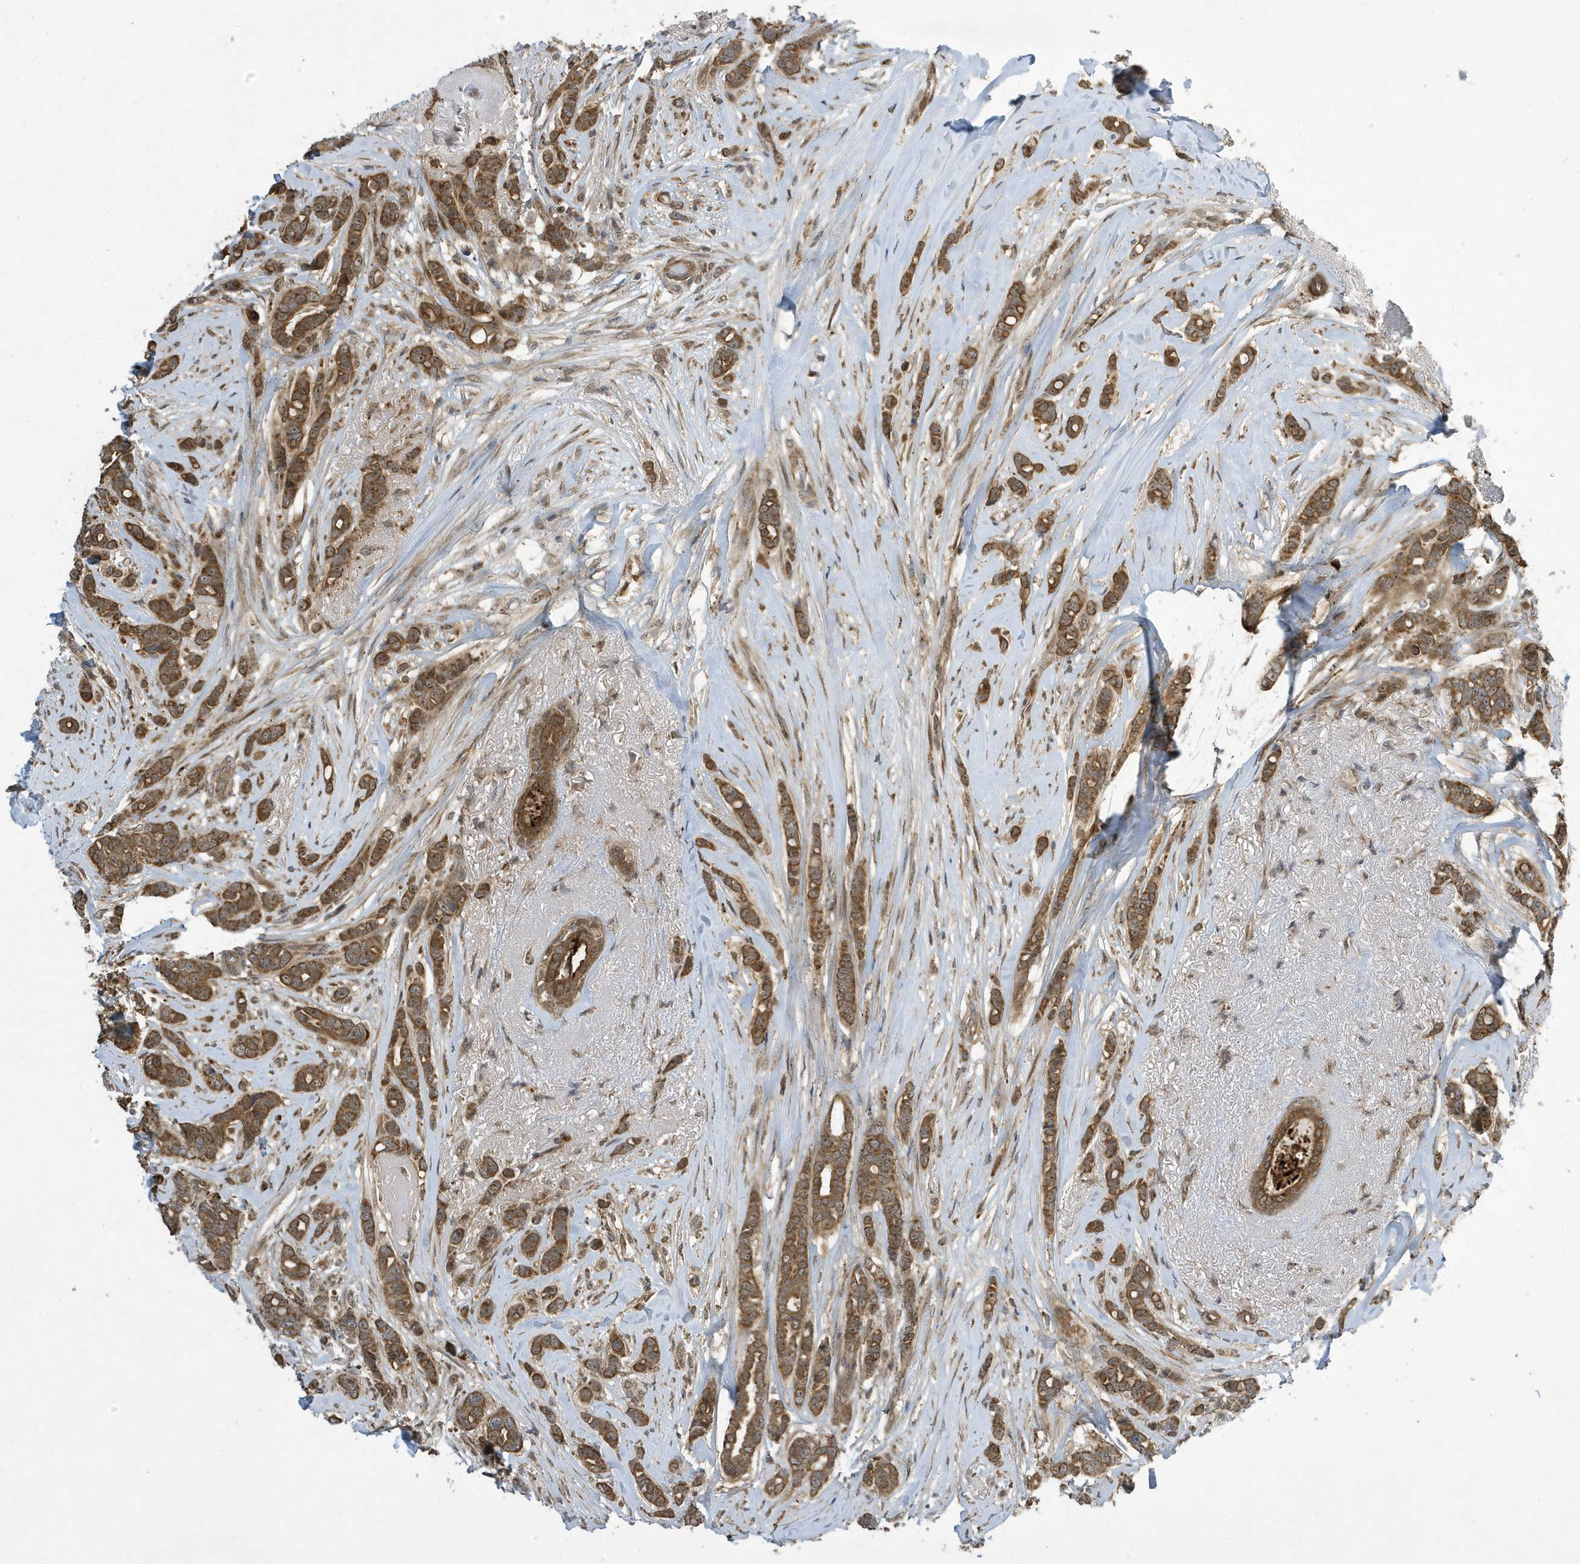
{"staining": {"intensity": "moderate", "quantity": ">75%", "location": "cytoplasmic/membranous"}, "tissue": "breast cancer", "cell_type": "Tumor cells", "image_type": "cancer", "snomed": [{"axis": "morphology", "description": "Lobular carcinoma"}, {"axis": "topography", "description": "Breast"}], "caption": "Protein staining shows moderate cytoplasmic/membranous expression in about >75% of tumor cells in lobular carcinoma (breast).", "gene": "NCOA7", "patient": {"sex": "female", "age": 51}}